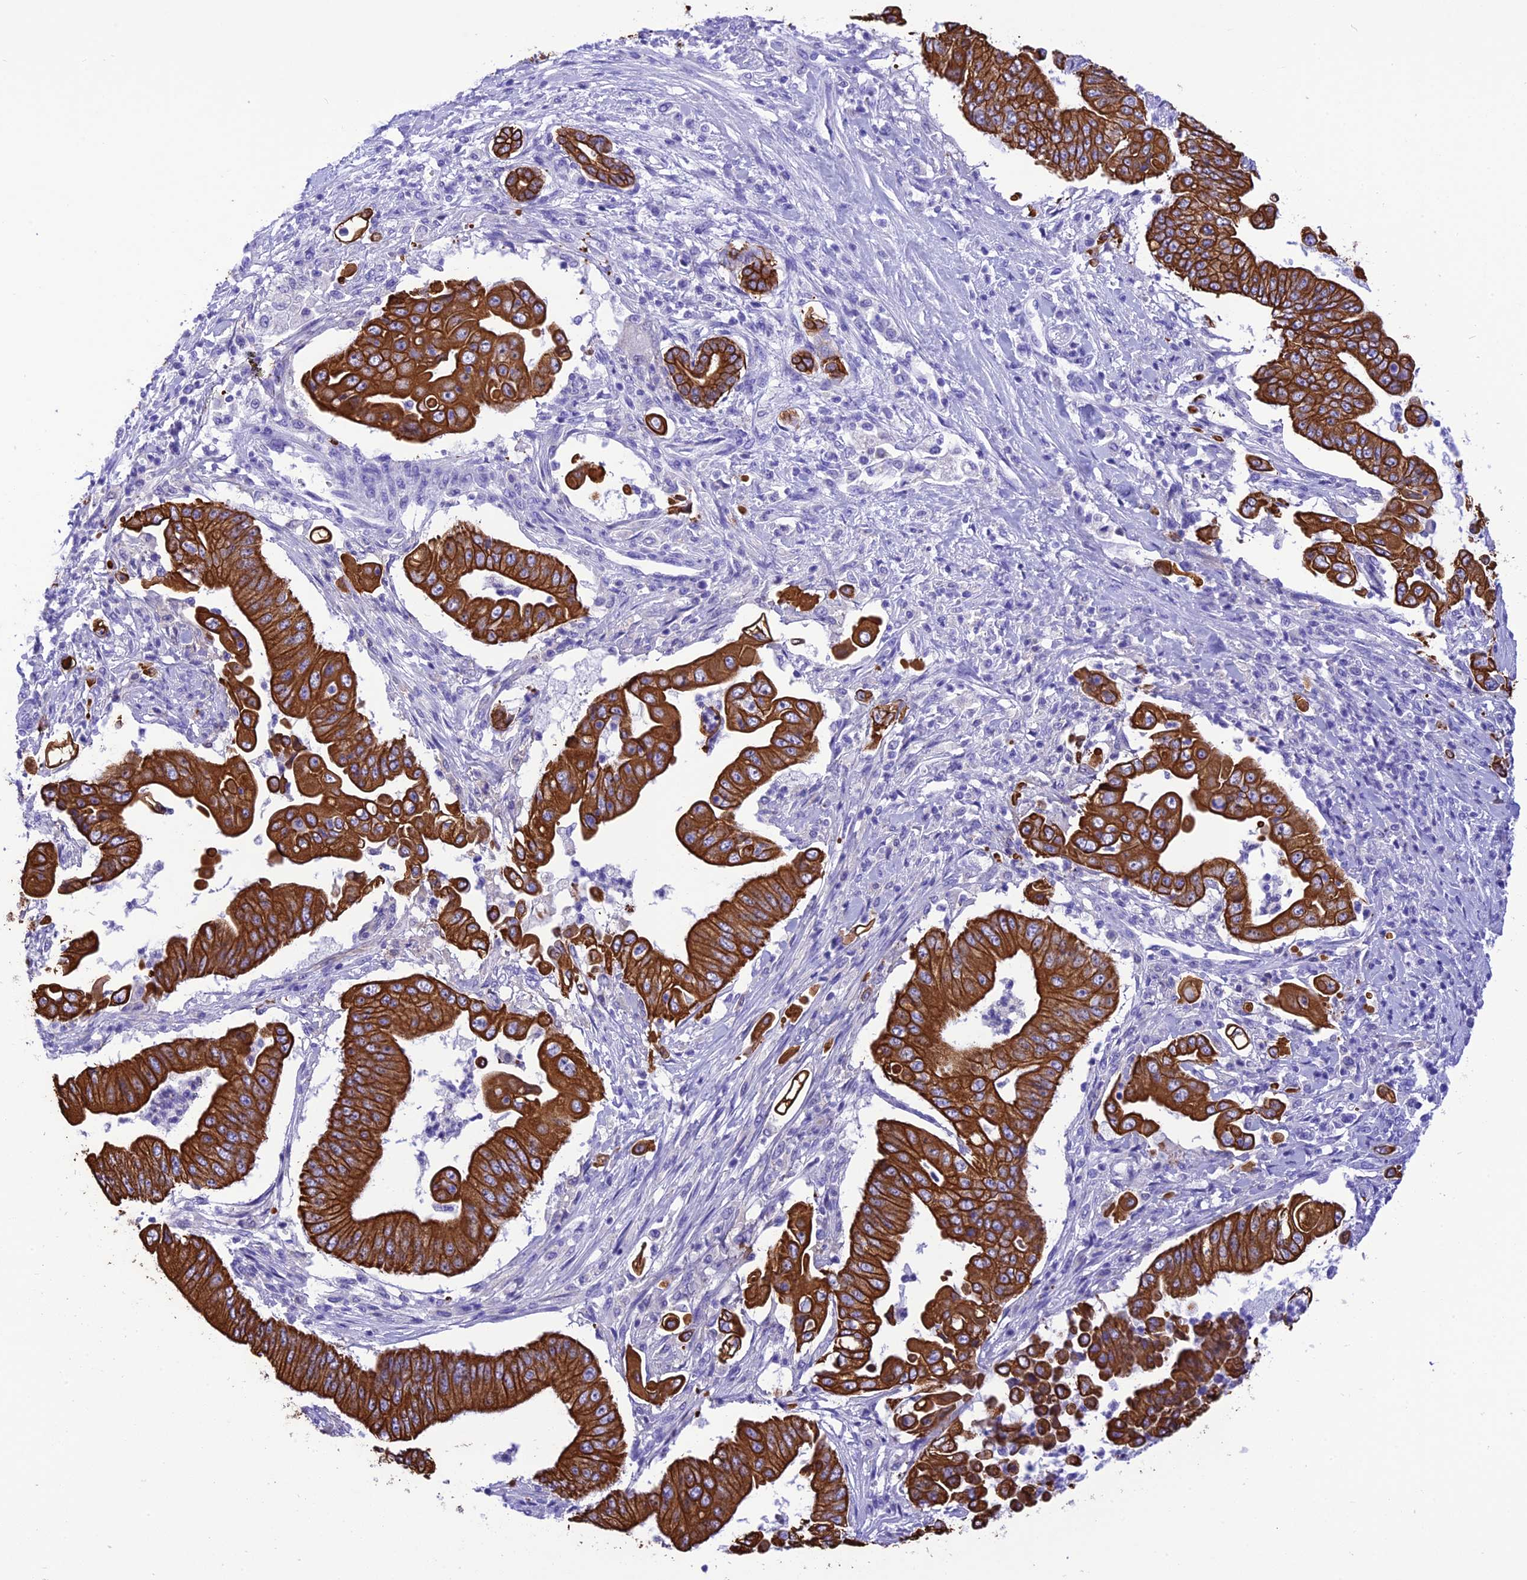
{"staining": {"intensity": "strong", "quantity": ">75%", "location": "cytoplasmic/membranous"}, "tissue": "pancreatic cancer", "cell_type": "Tumor cells", "image_type": "cancer", "snomed": [{"axis": "morphology", "description": "Adenocarcinoma, NOS"}, {"axis": "topography", "description": "Pancreas"}], "caption": "Immunohistochemical staining of human pancreatic adenocarcinoma reveals strong cytoplasmic/membranous protein positivity in about >75% of tumor cells.", "gene": "VPS52", "patient": {"sex": "female", "age": 77}}